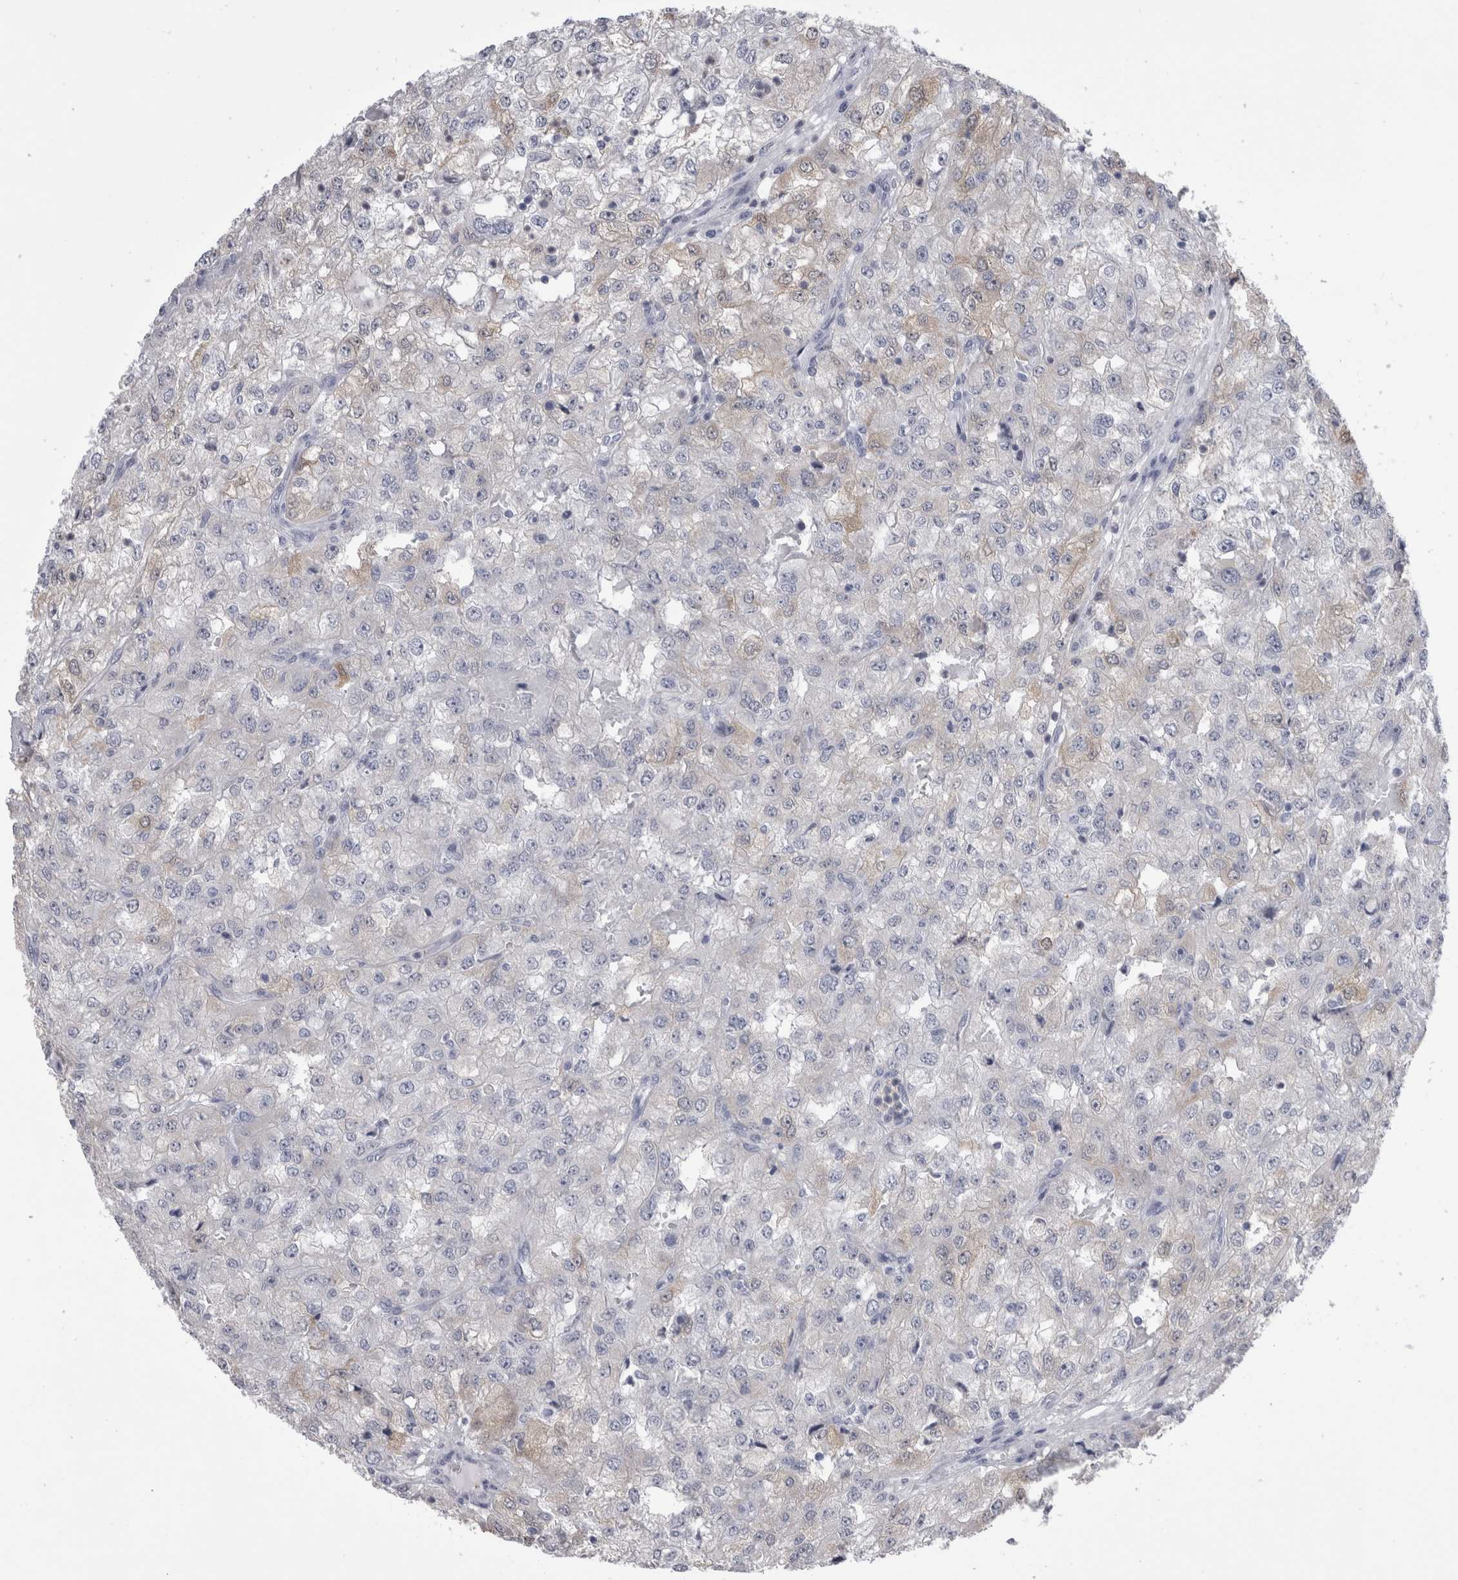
{"staining": {"intensity": "negative", "quantity": "none", "location": "none"}, "tissue": "renal cancer", "cell_type": "Tumor cells", "image_type": "cancer", "snomed": [{"axis": "morphology", "description": "Adenocarcinoma, NOS"}, {"axis": "topography", "description": "Kidney"}], "caption": "High magnification brightfield microscopy of renal cancer (adenocarcinoma) stained with DAB (3,3'-diaminobenzidine) (brown) and counterstained with hematoxylin (blue): tumor cells show no significant expression. (Brightfield microscopy of DAB IHC at high magnification).", "gene": "ALDH8A1", "patient": {"sex": "female", "age": 54}}